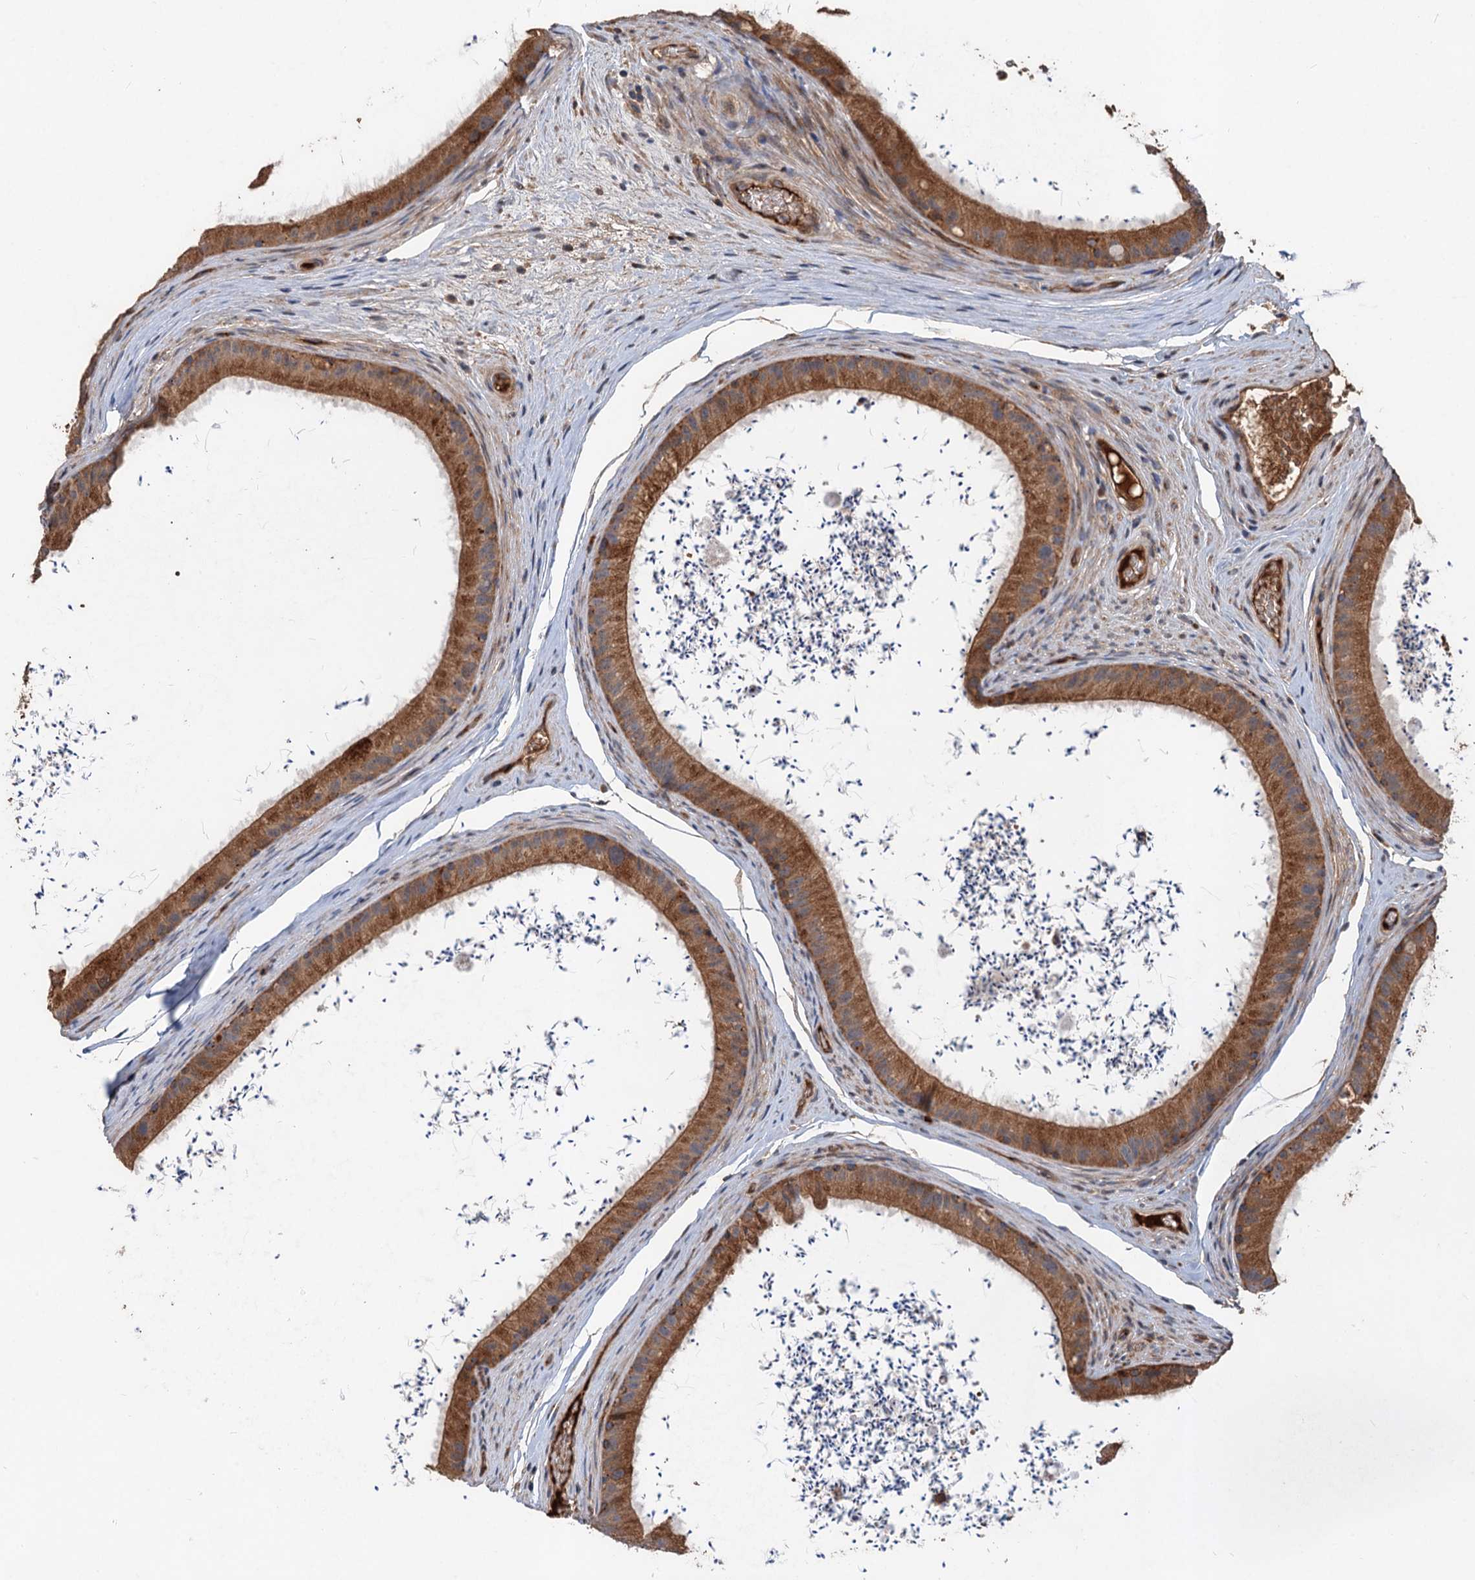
{"staining": {"intensity": "moderate", "quantity": ">75%", "location": "cytoplasmic/membranous"}, "tissue": "epididymis", "cell_type": "Glandular cells", "image_type": "normal", "snomed": [{"axis": "morphology", "description": "Normal tissue, NOS"}, {"axis": "topography", "description": "Epididymis, spermatic cord, NOS"}], "caption": "IHC image of normal epididymis: epididymis stained using immunohistochemistry shows medium levels of moderate protein expression localized specifically in the cytoplasmic/membranous of glandular cells, appearing as a cytoplasmic/membranous brown color.", "gene": "DEXI", "patient": {"sex": "male", "age": 50}}